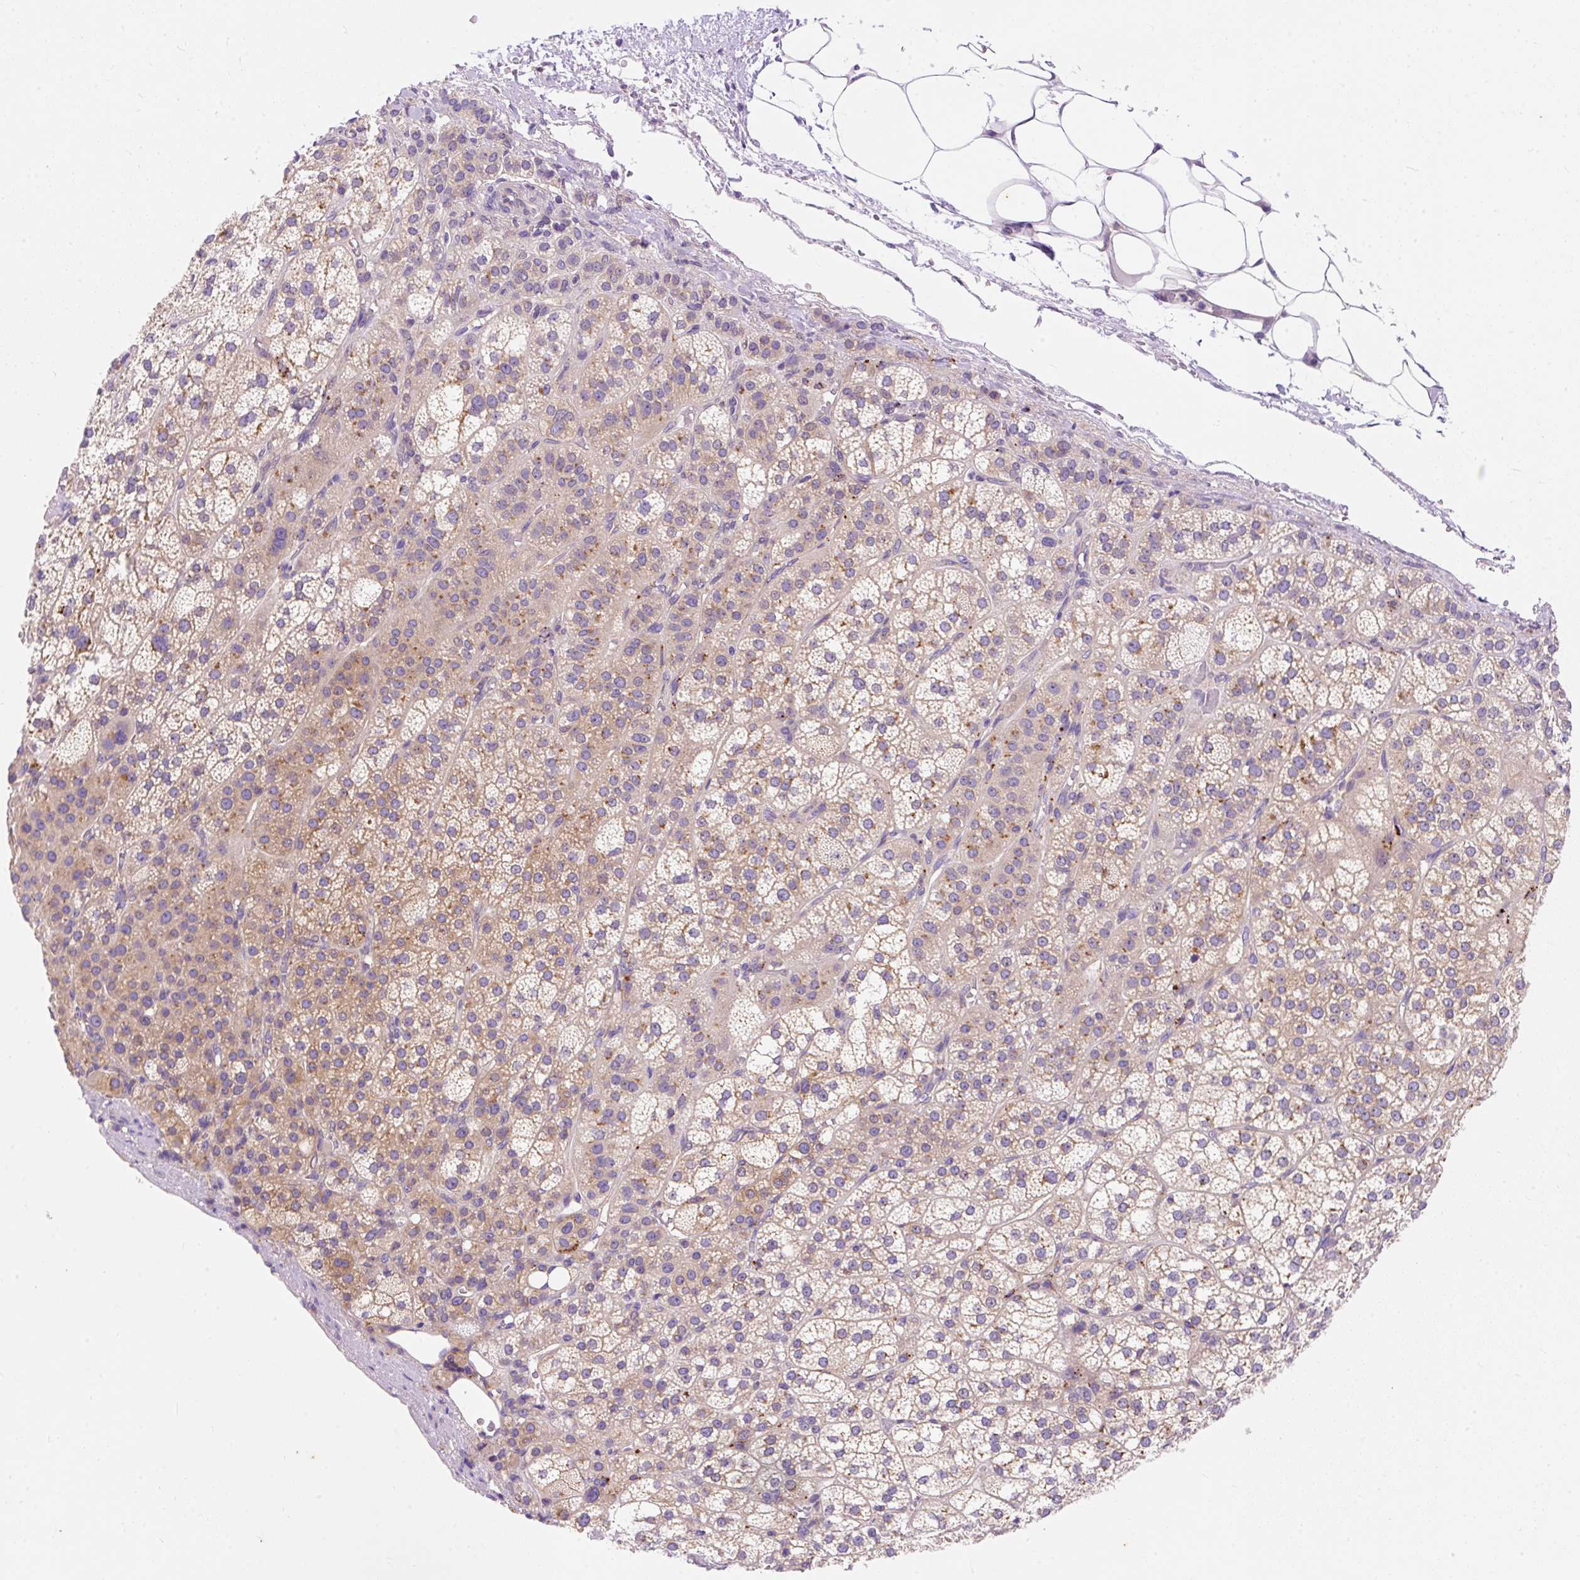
{"staining": {"intensity": "moderate", "quantity": "25%-75%", "location": "cytoplasmic/membranous"}, "tissue": "adrenal gland", "cell_type": "Glandular cells", "image_type": "normal", "snomed": [{"axis": "morphology", "description": "Normal tissue, NOS"}, {"axis": "topography", "description": "Adrenal gland"}], "caption": "Glandular cells exhibit medium levels of moderate cytoplasmic/membranous staining in approximately 25%-75% of cells in unremarkable human adrenal gland.", "gene": "OR4K15", "patient": {"sex": "female", "age": 60}}